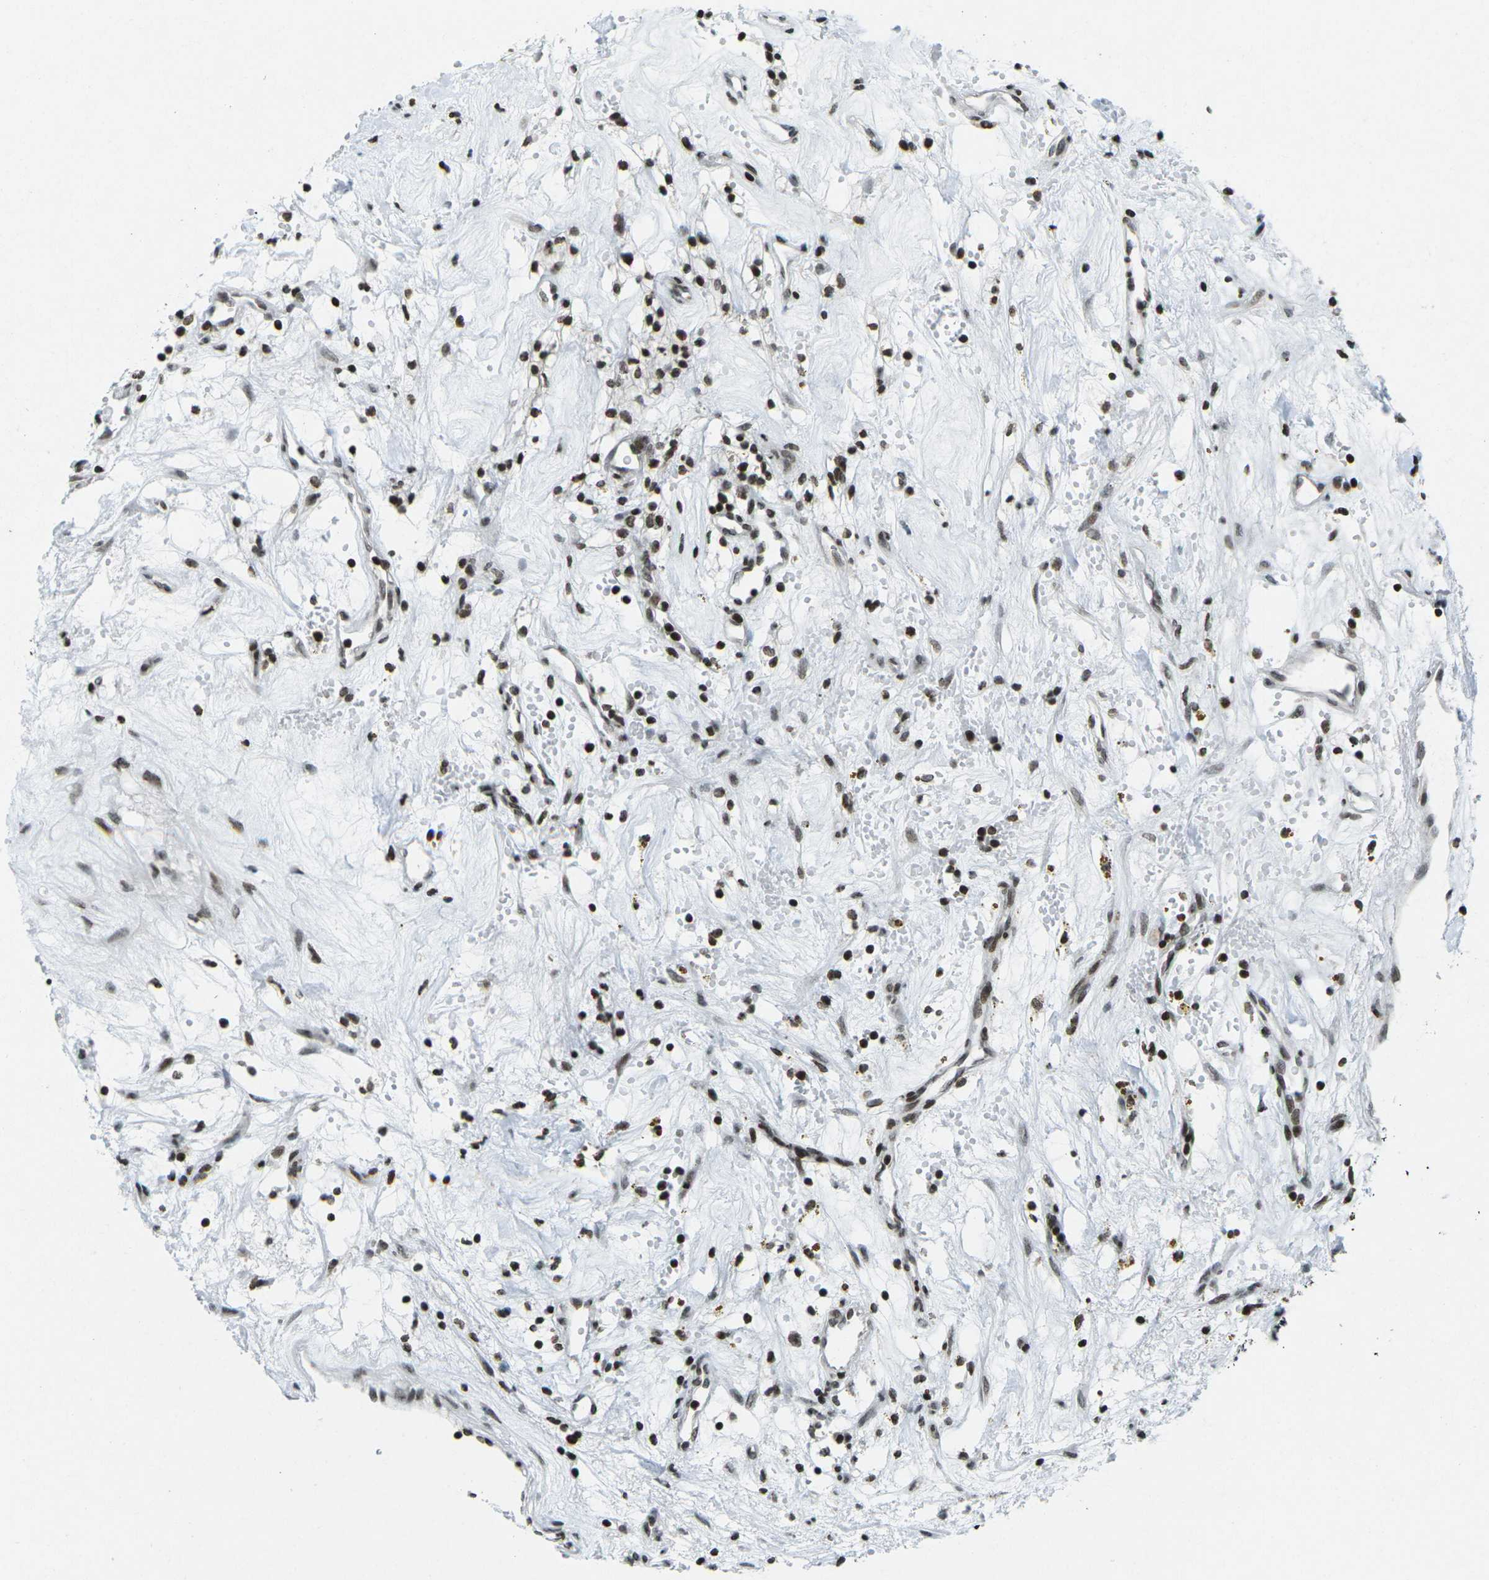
{"staining": {"intensity": "strong", "quantity": ">75%", "location": "nuclear"}, "tissue": "renal cancer", "cell_type": "Tumor cells", "image_type": "cancer", "snomed": [{"axis": "morphology", "description": "Adenocarcinoma, NOS"}, {"axis": "topography", "description": "Kidney"}], "caption": "Adenocarcinoma (renal) was stained to show a protein in brown. There is high levels of strong nuclear expression in about >75% of tumor cells. Immunohistochemistry stains the protein in brown and the nuclei are stained blue.", "gene": "EME1", "patient": {"sex": "male", "age": 59}}